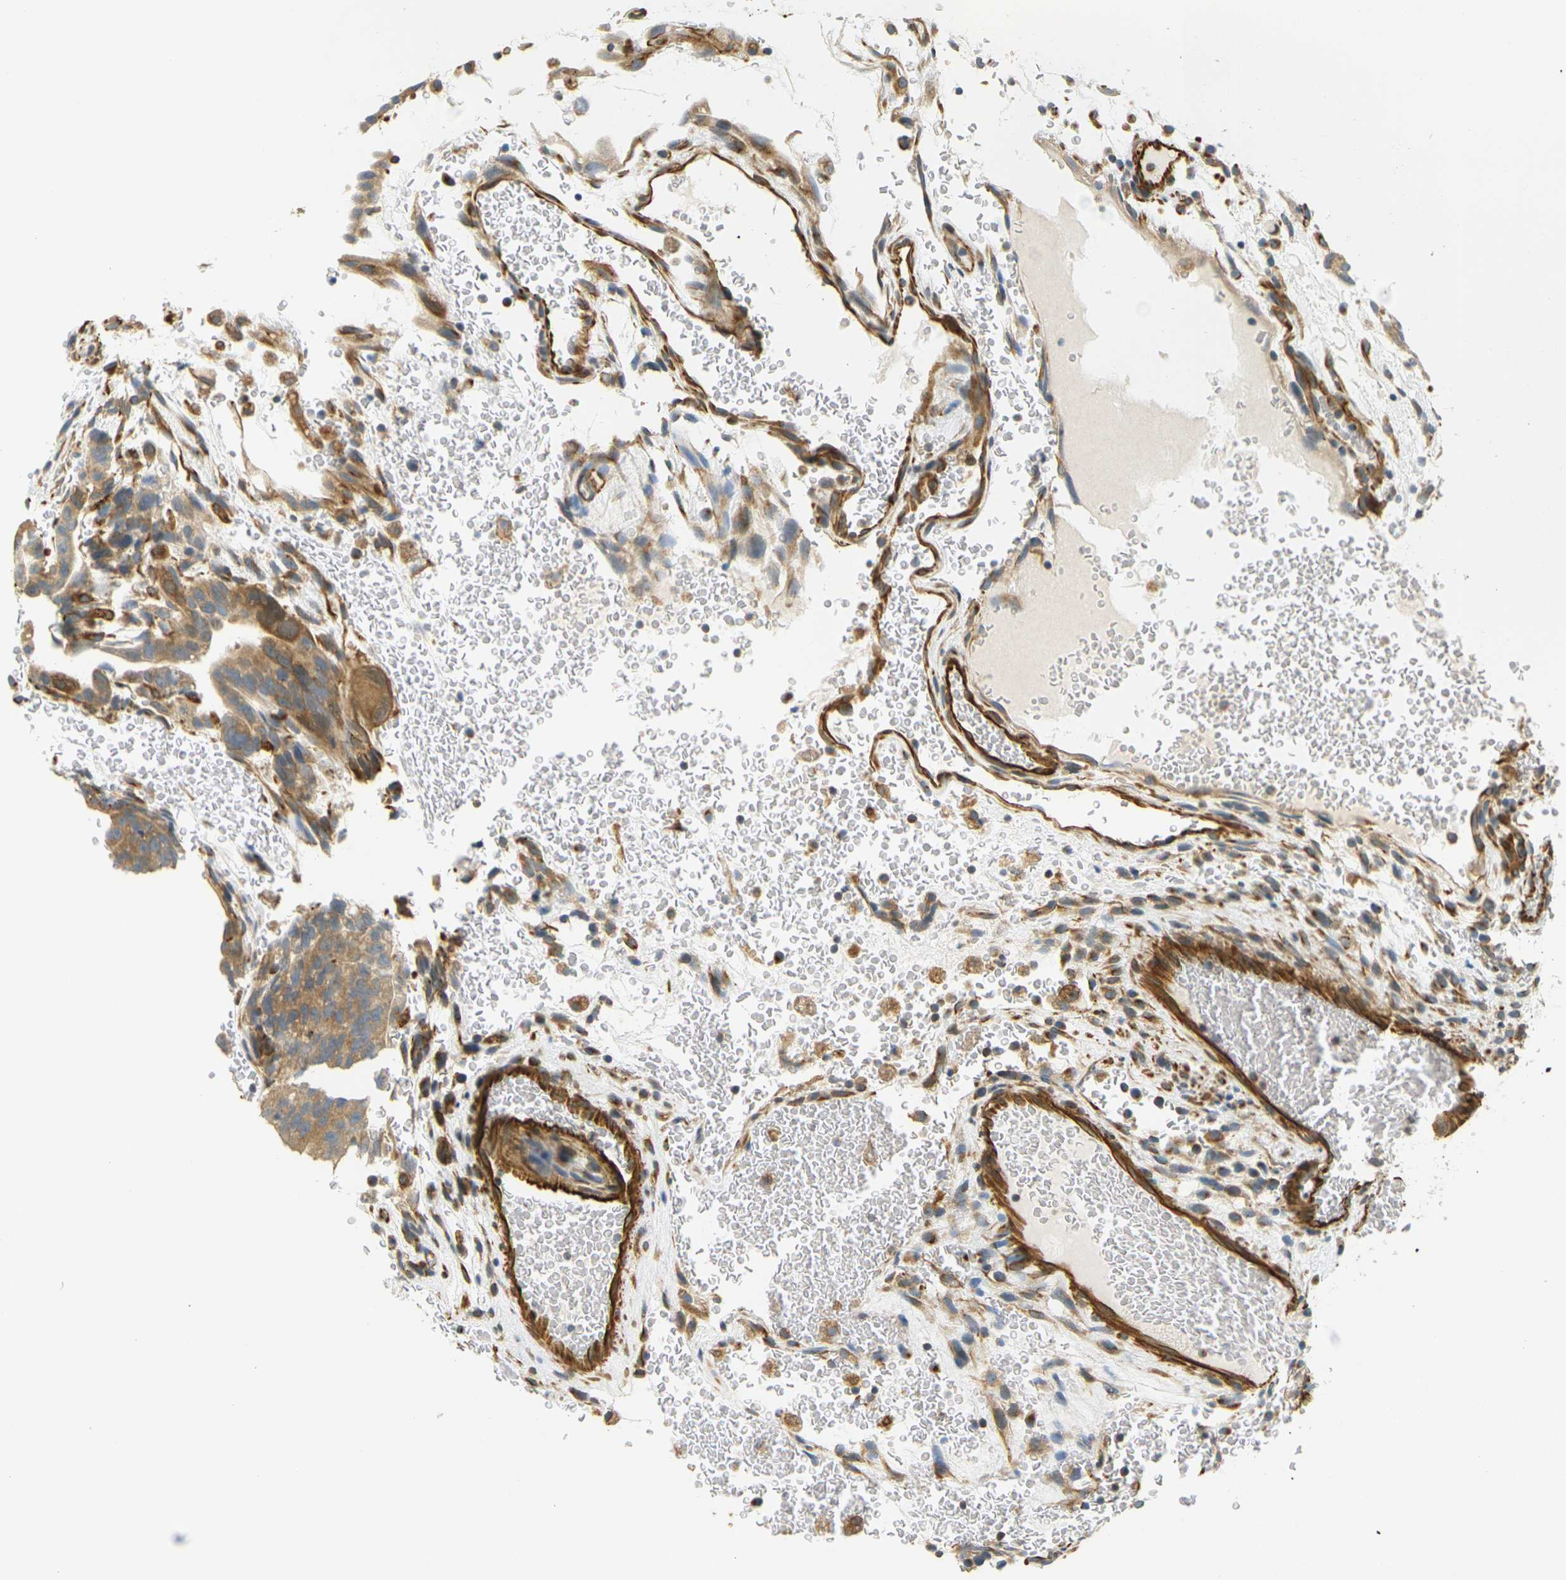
{"staining": {"intensity": "weak", "quantity": ">75%", "location": "cytoplasmic/membranous"}, "tissue": "testis cancer", "cell_type": "Tumor cells", "image_type": "cancer", "snomed": [{"axis": "morphology", "description": "Seminoma, NOS"}, {"axis": "morphology", "description": "Carcinoma, Embryonal, NOS"}, {"axis": "topography", "description": "Testis"}], "caption": "Human testis embryonal carcinoma stained with a protein marker demonstrates weak staining in tumor cells.", "gene": "CYTH3", "patient": {"sex": "male", "age": 52}}